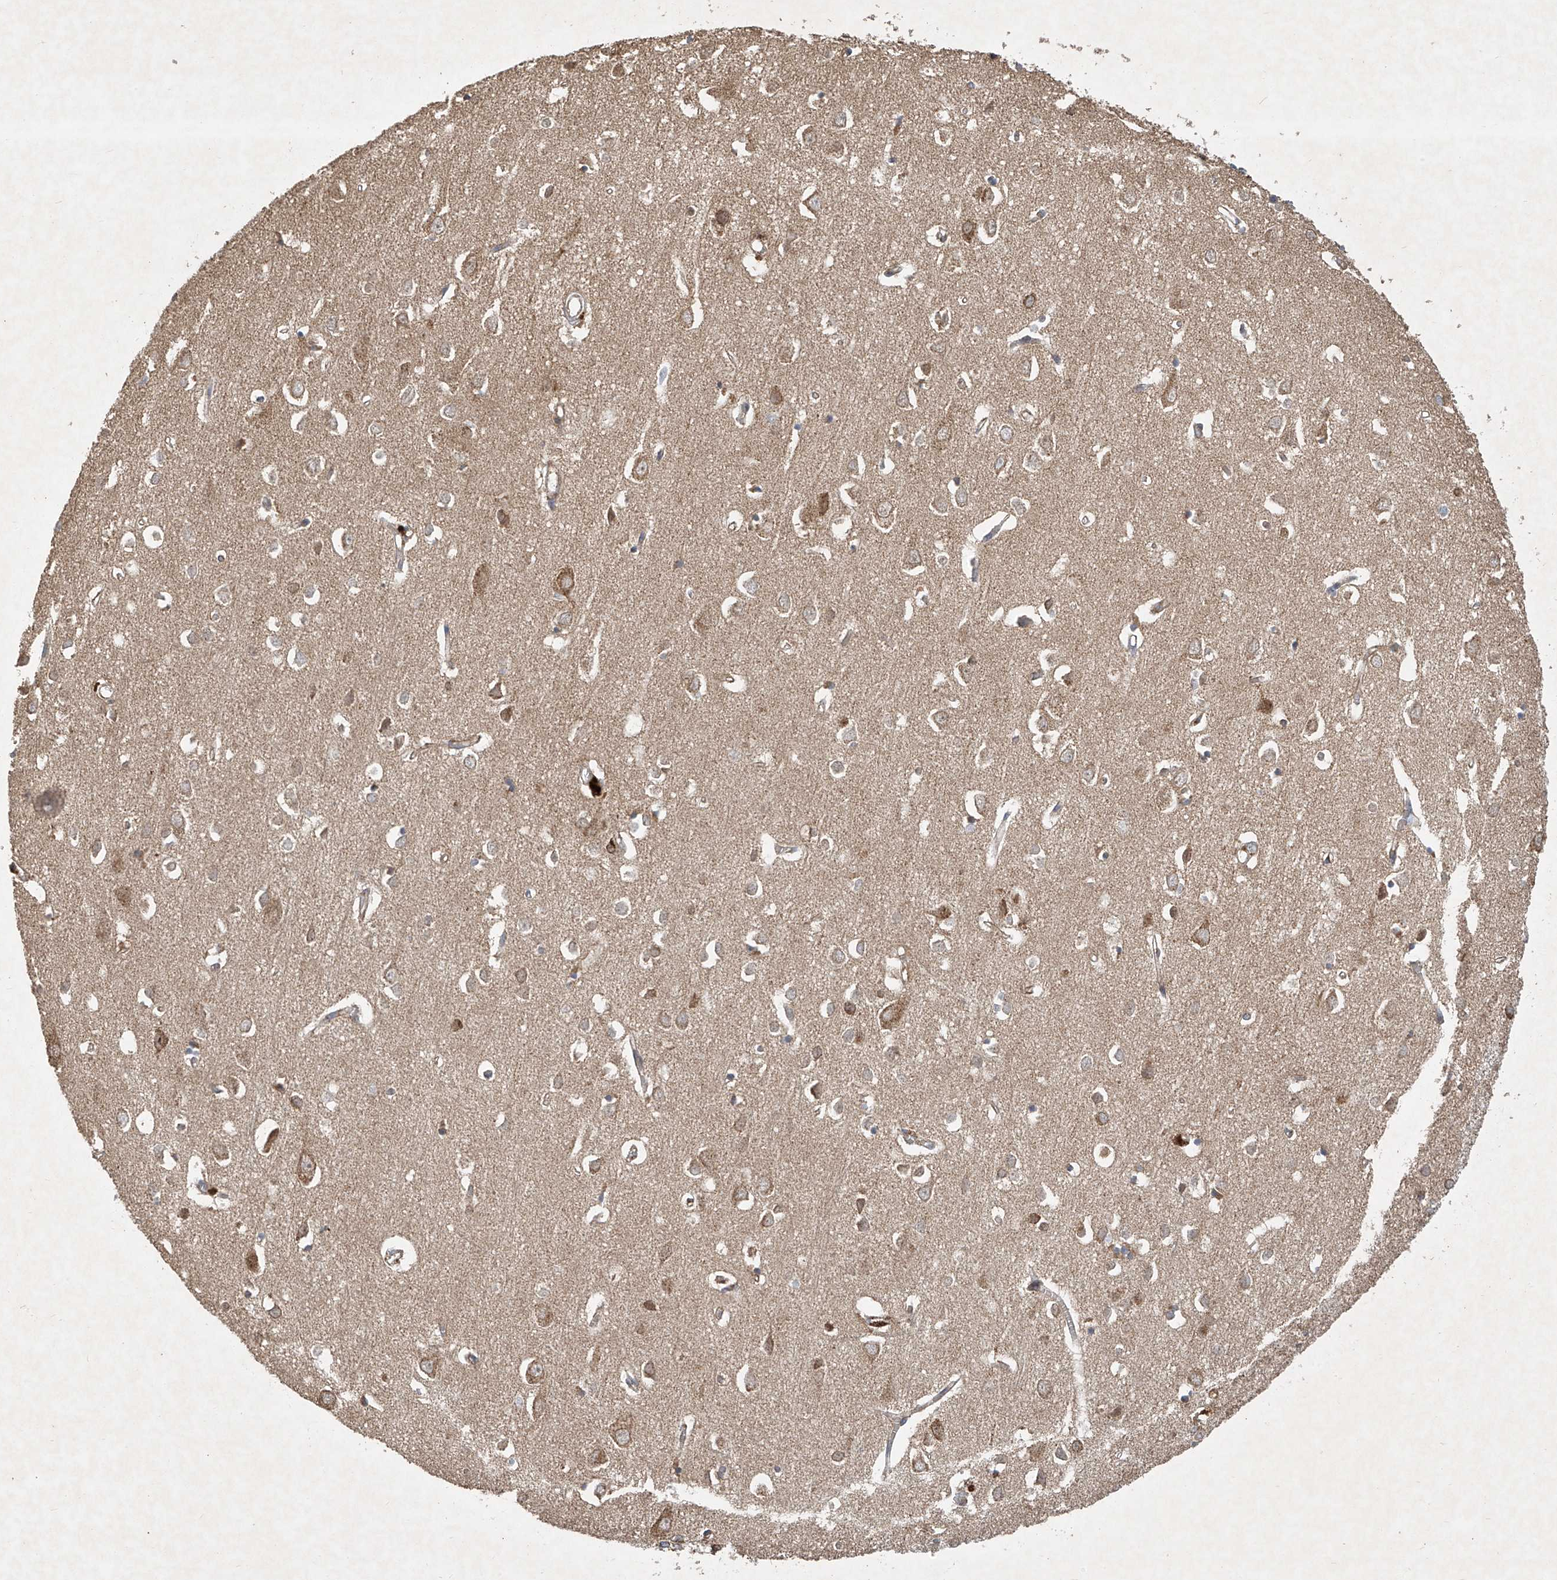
{"staining": {"intensity": "moderate", "quantity": ">75%", "location": "cytoplasmic/membranous"}, "tissue": "cerebral cortex", "cell_type": "Endothelial cells", "image_type": "normal", "snomed": [{"axis": "morphology", "description": "Normal tissue, NOS"}, {"axis": "topography", "description": "Cerebral cortex"}], "caption": "About >75% of endothelial cells in unremarkable cerebral cortex display moderate cytoplasmic/membranous protein expression as visualized by brown immunohistochemical staining.", "gene": "UQCC1", "patient": {"sex": "female", "age": 64}}